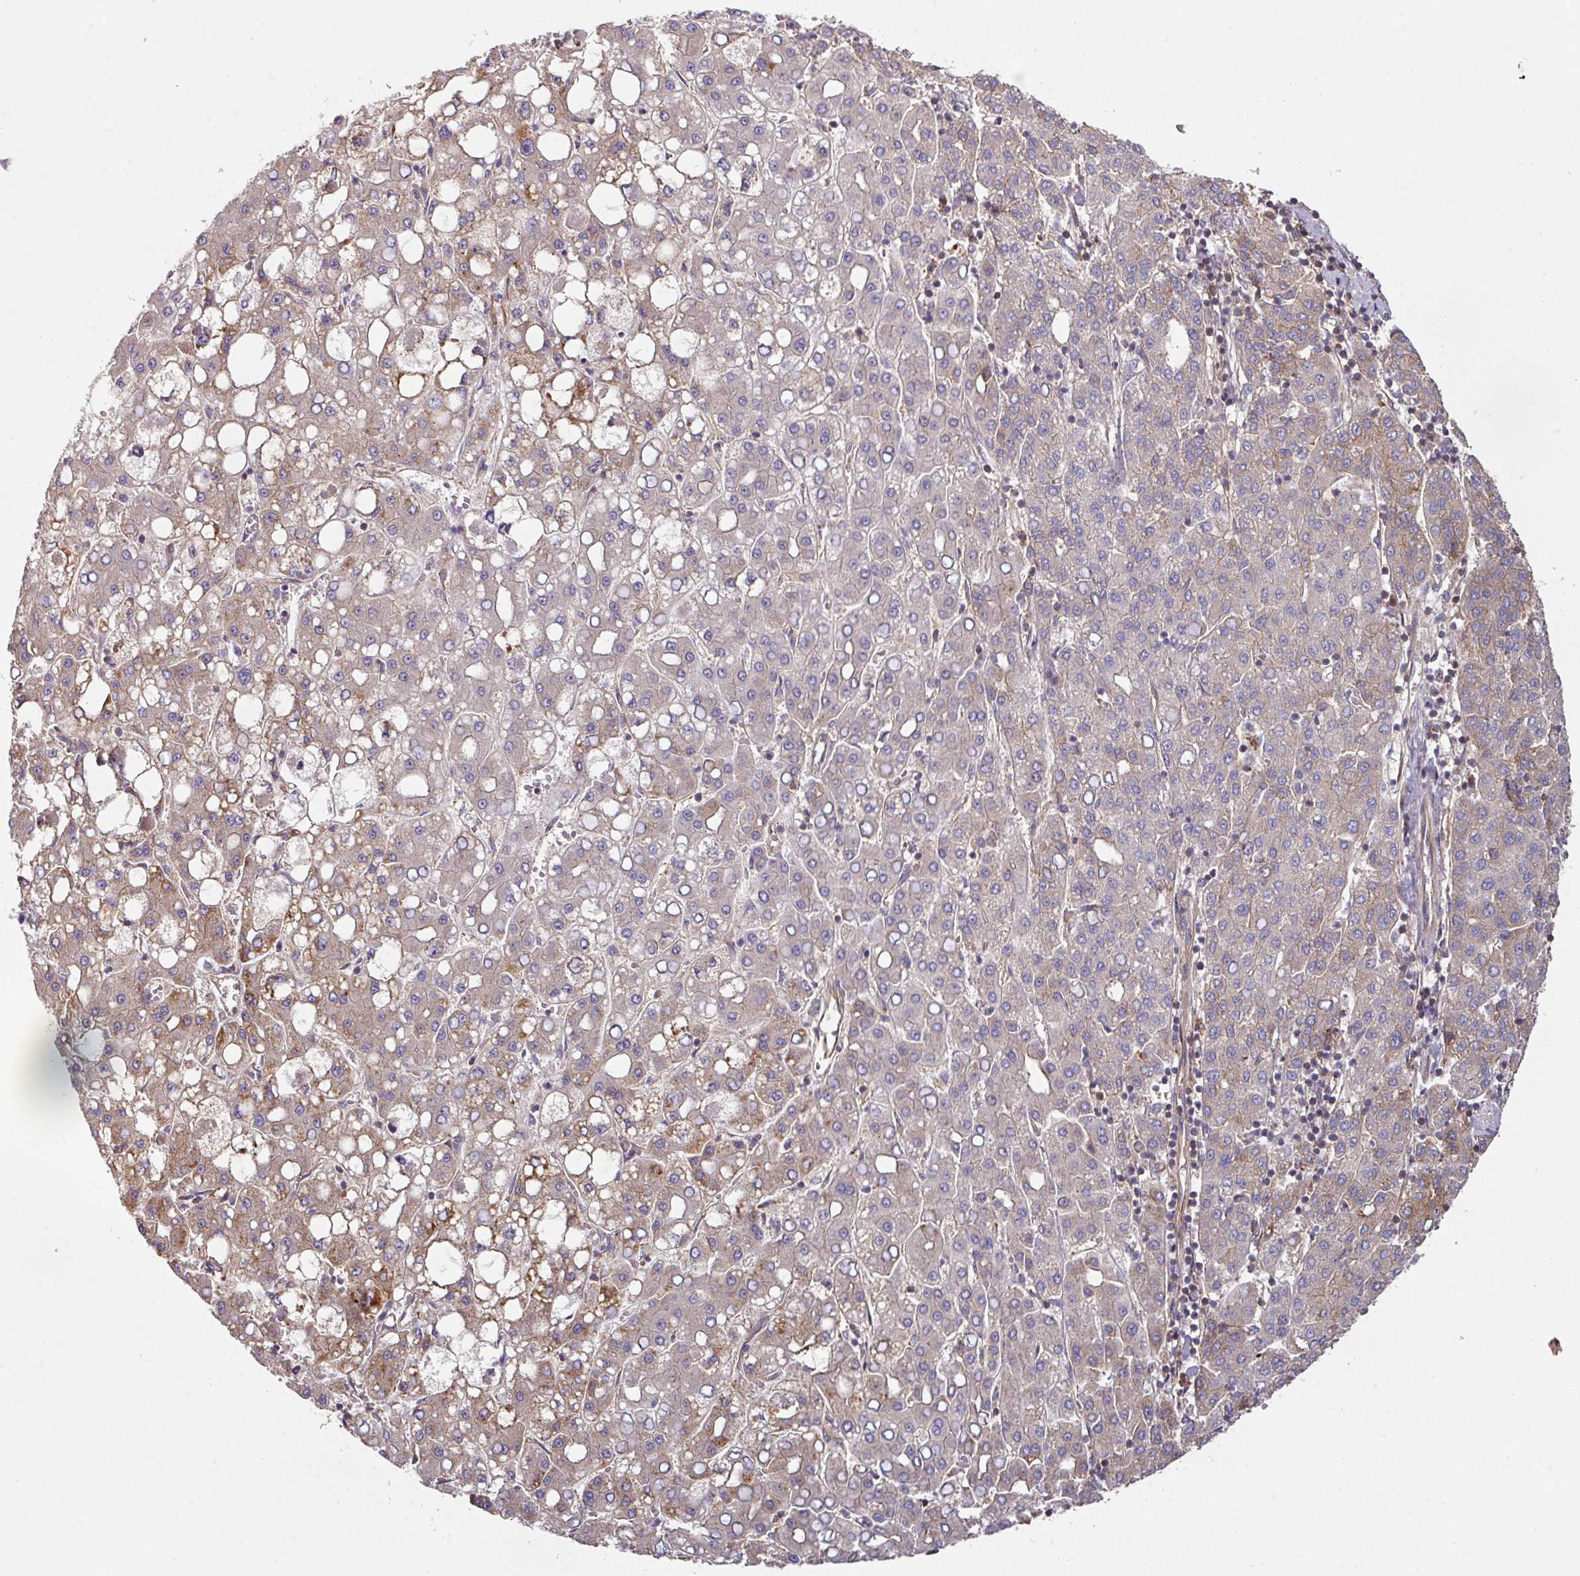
{"staining": {"intensity": "weak", "quantity": "<25%", "location": "cytoplasmic/membranous"}, "tissue": "liver cancer", "cell_type": "Tumor cells", "image_type": "cancer", "snomed": [{"axis": "morphology", "description": "Carcinoma, Hepatocellular, NOS"}, {"axis": "topography", "description": "Liver"}], "caption": "Human liver hepatocellular carcinoma stained for a protein using immunohistochemistry (IHC) demonstrates no positivity in tumor cells.", "gene": "CASP2", "patient": {"sex": "male", "age": 65}}